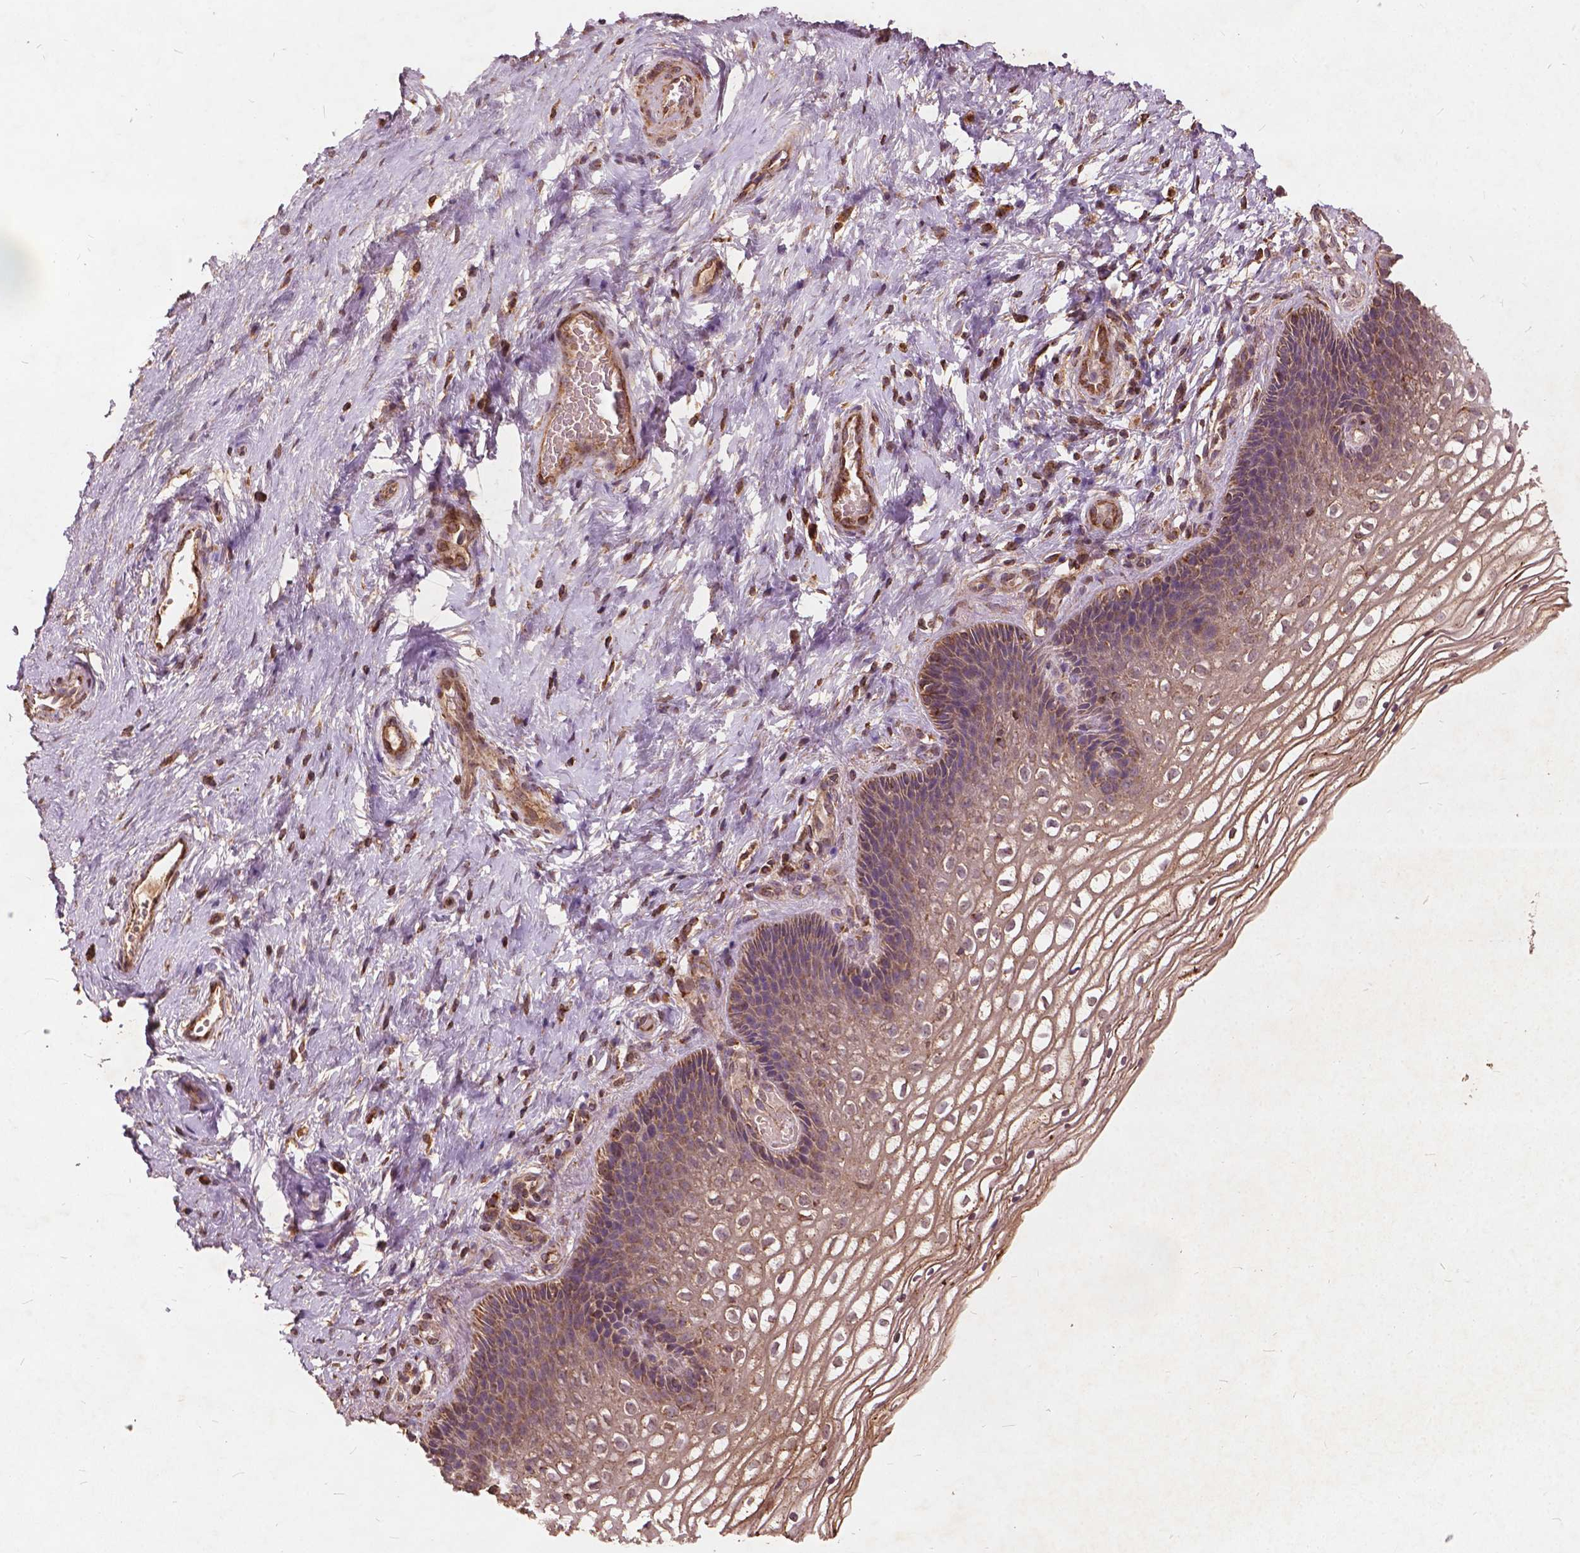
{"staining": {"intensity": "moderate", "quantity": ">75%", "location": "cytoplasmic/membranous"}, "tissue": "cervix", "cell_type": "Glandular cells", "image_type": "normal", "snomed": [{"axis": "morphology", "description": "Normal tissue, NOS"}, {"axis": "topography", "description": "Cervix"}], "caption": "Immunohistochemical staining of benign human cervix shows >75% levels of moderate cytoplasmic/membranous protein expression in approximately >75% of glandular cells. Immunohistochemistry (ihc) stains the protein in brown and the nuclei are stained blue.", "gene": "UBXN2A", "patient": {"sex": "female", "age": 34}}